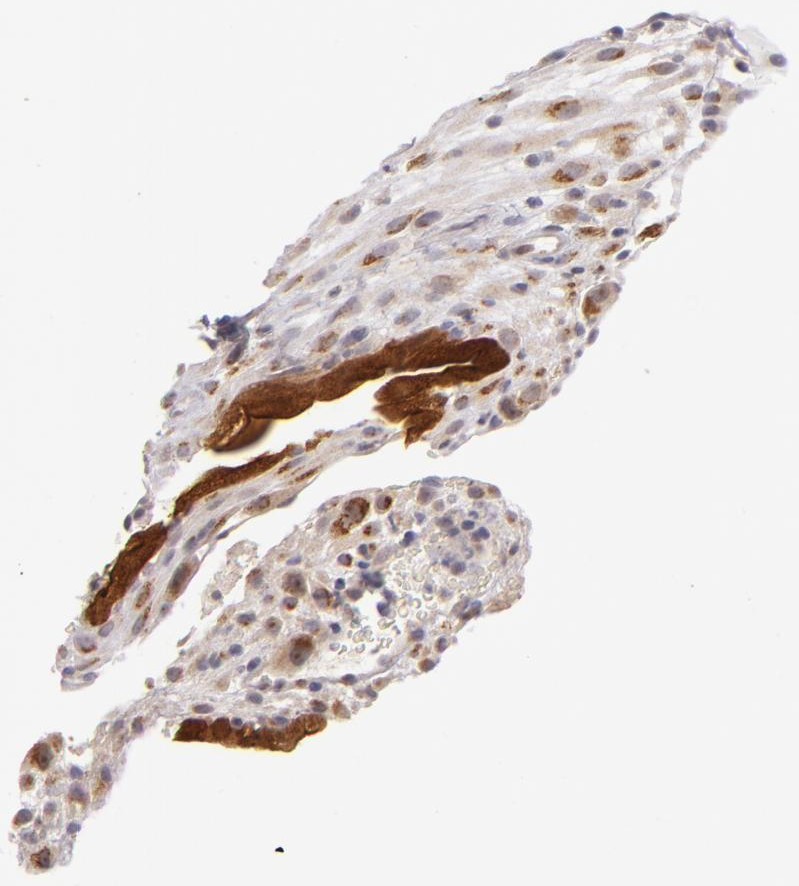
{"staining": {"intensity": "strong", "quantity": ">75%", "location": "cytoplasmic/membranous,nuclear"}, "tissue": "placenta", "cell_type": "Trophoblastic cells", "image_type": "normal", "snomed": [{"axis": "morphology", "description": "Normal tissue, NOS"}, {"axis": "topography", "description": "Placenta"}], "caption": "Immunohistochemical staining of unremarkable placenta reveals strong cytoplasmic/membranous,nuclear protein expression in about >75% of trophoblastic cells. The staining was performed using DAB (3,3'-diaminobenzidine) to visualize the protein expression in brown, while the nuclei were stained in blue with hematoxylin (Magnification: 20x).", "gene": "SH2D4A", "patient": {"sex": "female", "age": 19}}